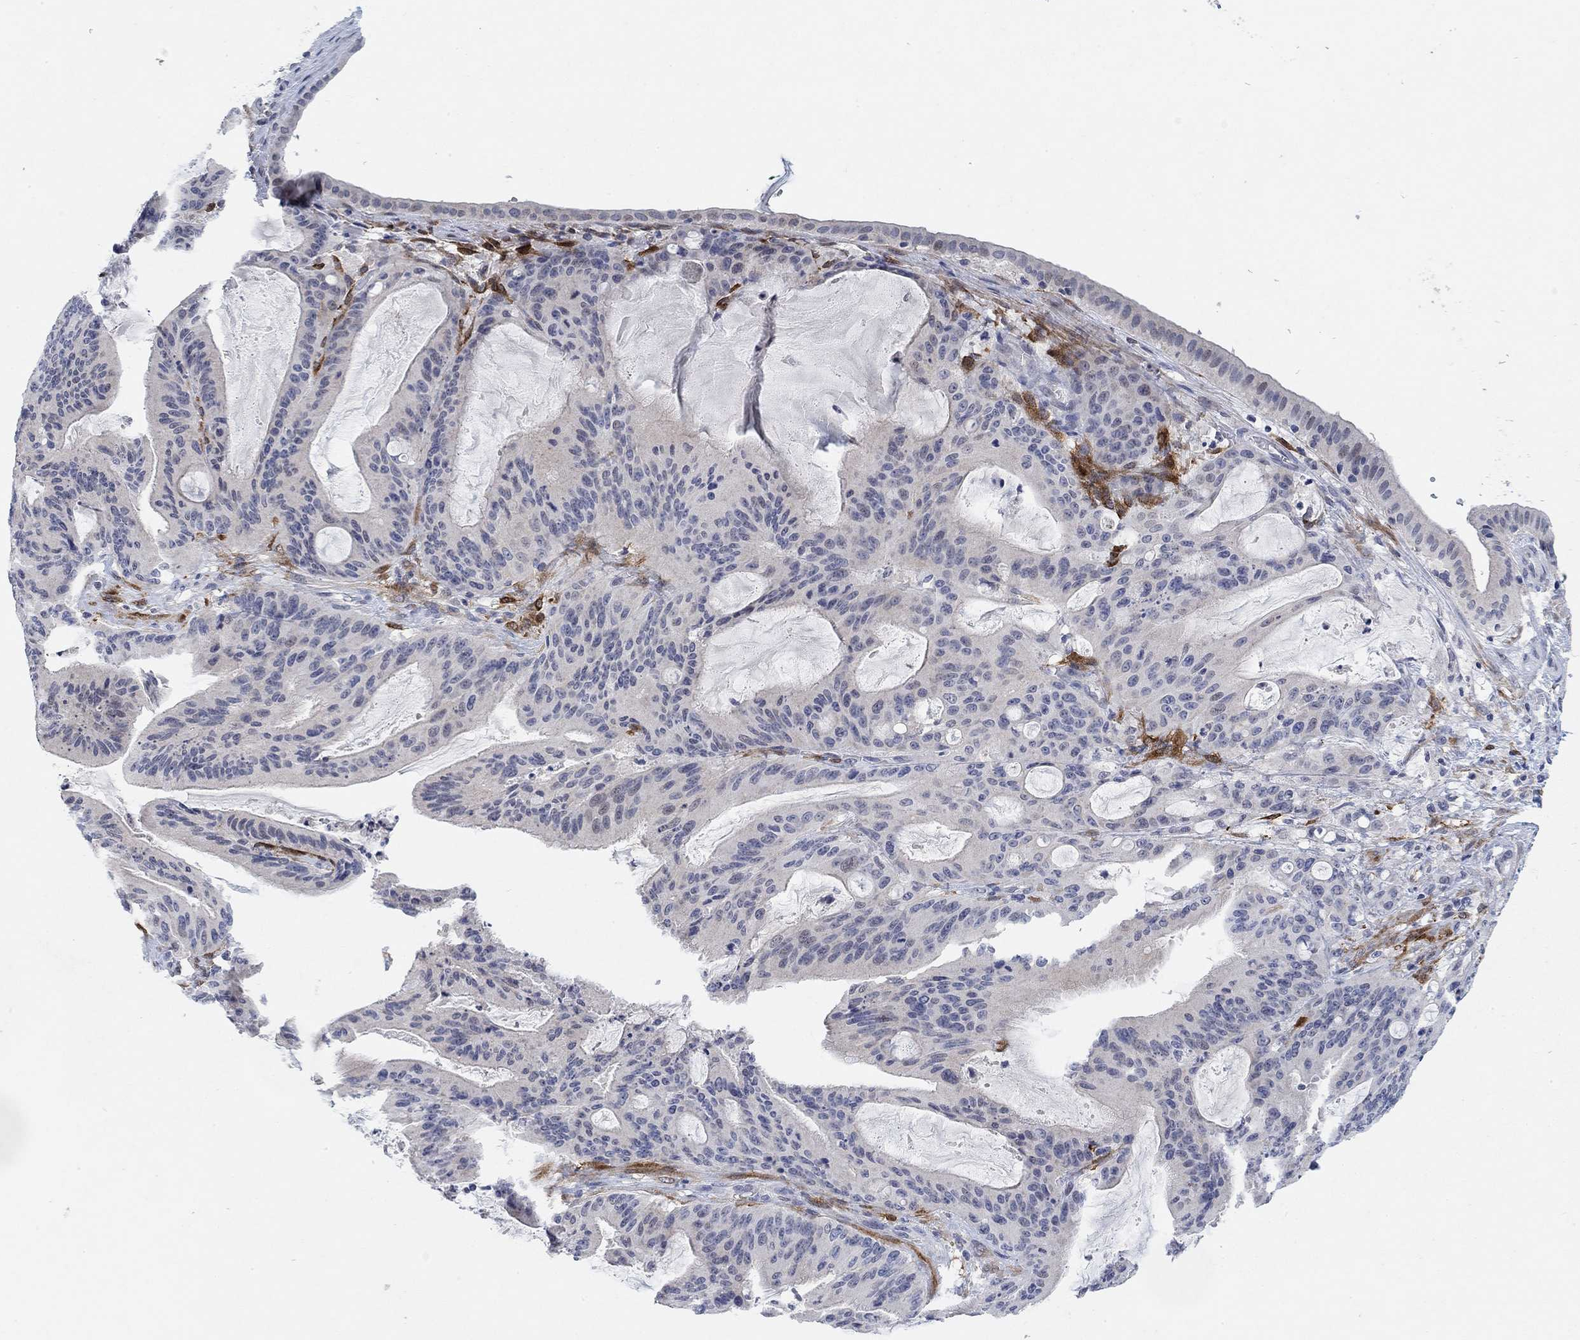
{"staining": {"intensity": "negative", "quantity": "none", "location": "none"}, "tissue": "liver cancer", "cell_type": "Tumor cells", "image_type": "cancer", "snomed": [{"axis": "morphology", "description": "Cholangiocarcinoma"}, {"axis": "topography", "description": "Liver"}], "caption": "DAB immunohistochemical staining of human liver cholangiocarcinoma shows no significant expression in tumor cells.", "gene": "VAT1L", "patient": {"sex": "female", "age": 73}}